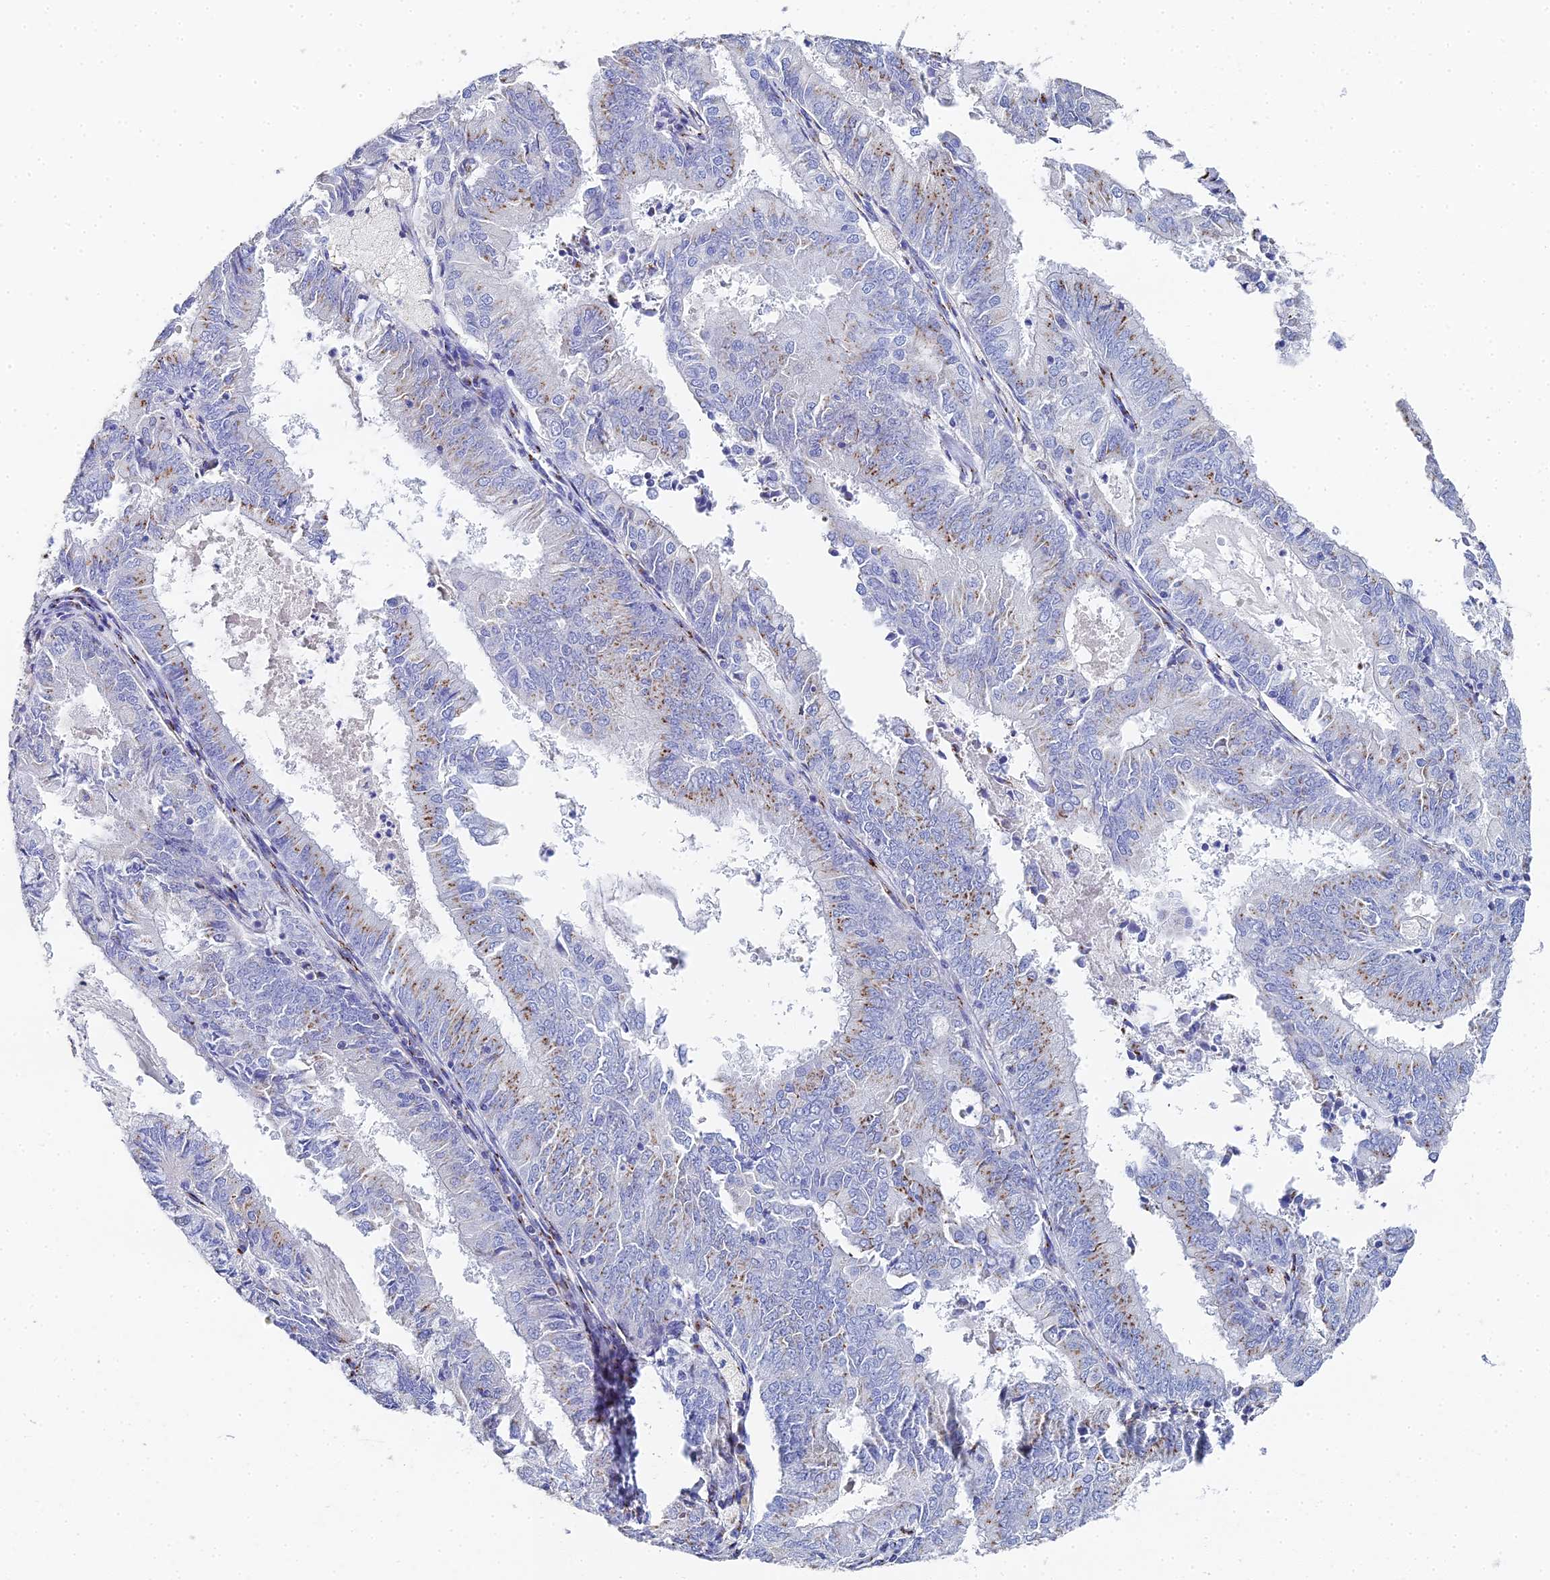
{"staining": {"intensity": "moderate", "quantity": "<25%", "location": "cytoplasmic/membranous"}, "tissue": "endometrial cancer", "cell_type": "Tumor cells", "image_type": "cancer", "snomed": [{"axis": "morphology", "description": "Adenocarcinoma, NOS"}, {"axis": "topography", "description": "Endometrium"}], "caption": "Protein staining shows moderate cytoplasmic/membranous staining in about <25% of tumor cells in endometrial cancer (adenocarcinoma). The staining was performed using DAB (3,3'-diaminobenzidine) to visualize the protein expression in brown, while the nuclei were stained in blue with hematoxylin (Magnification: 20x).", "gene": "ENSG00000268674", "patient": {"sex": "female", "age": 57}}